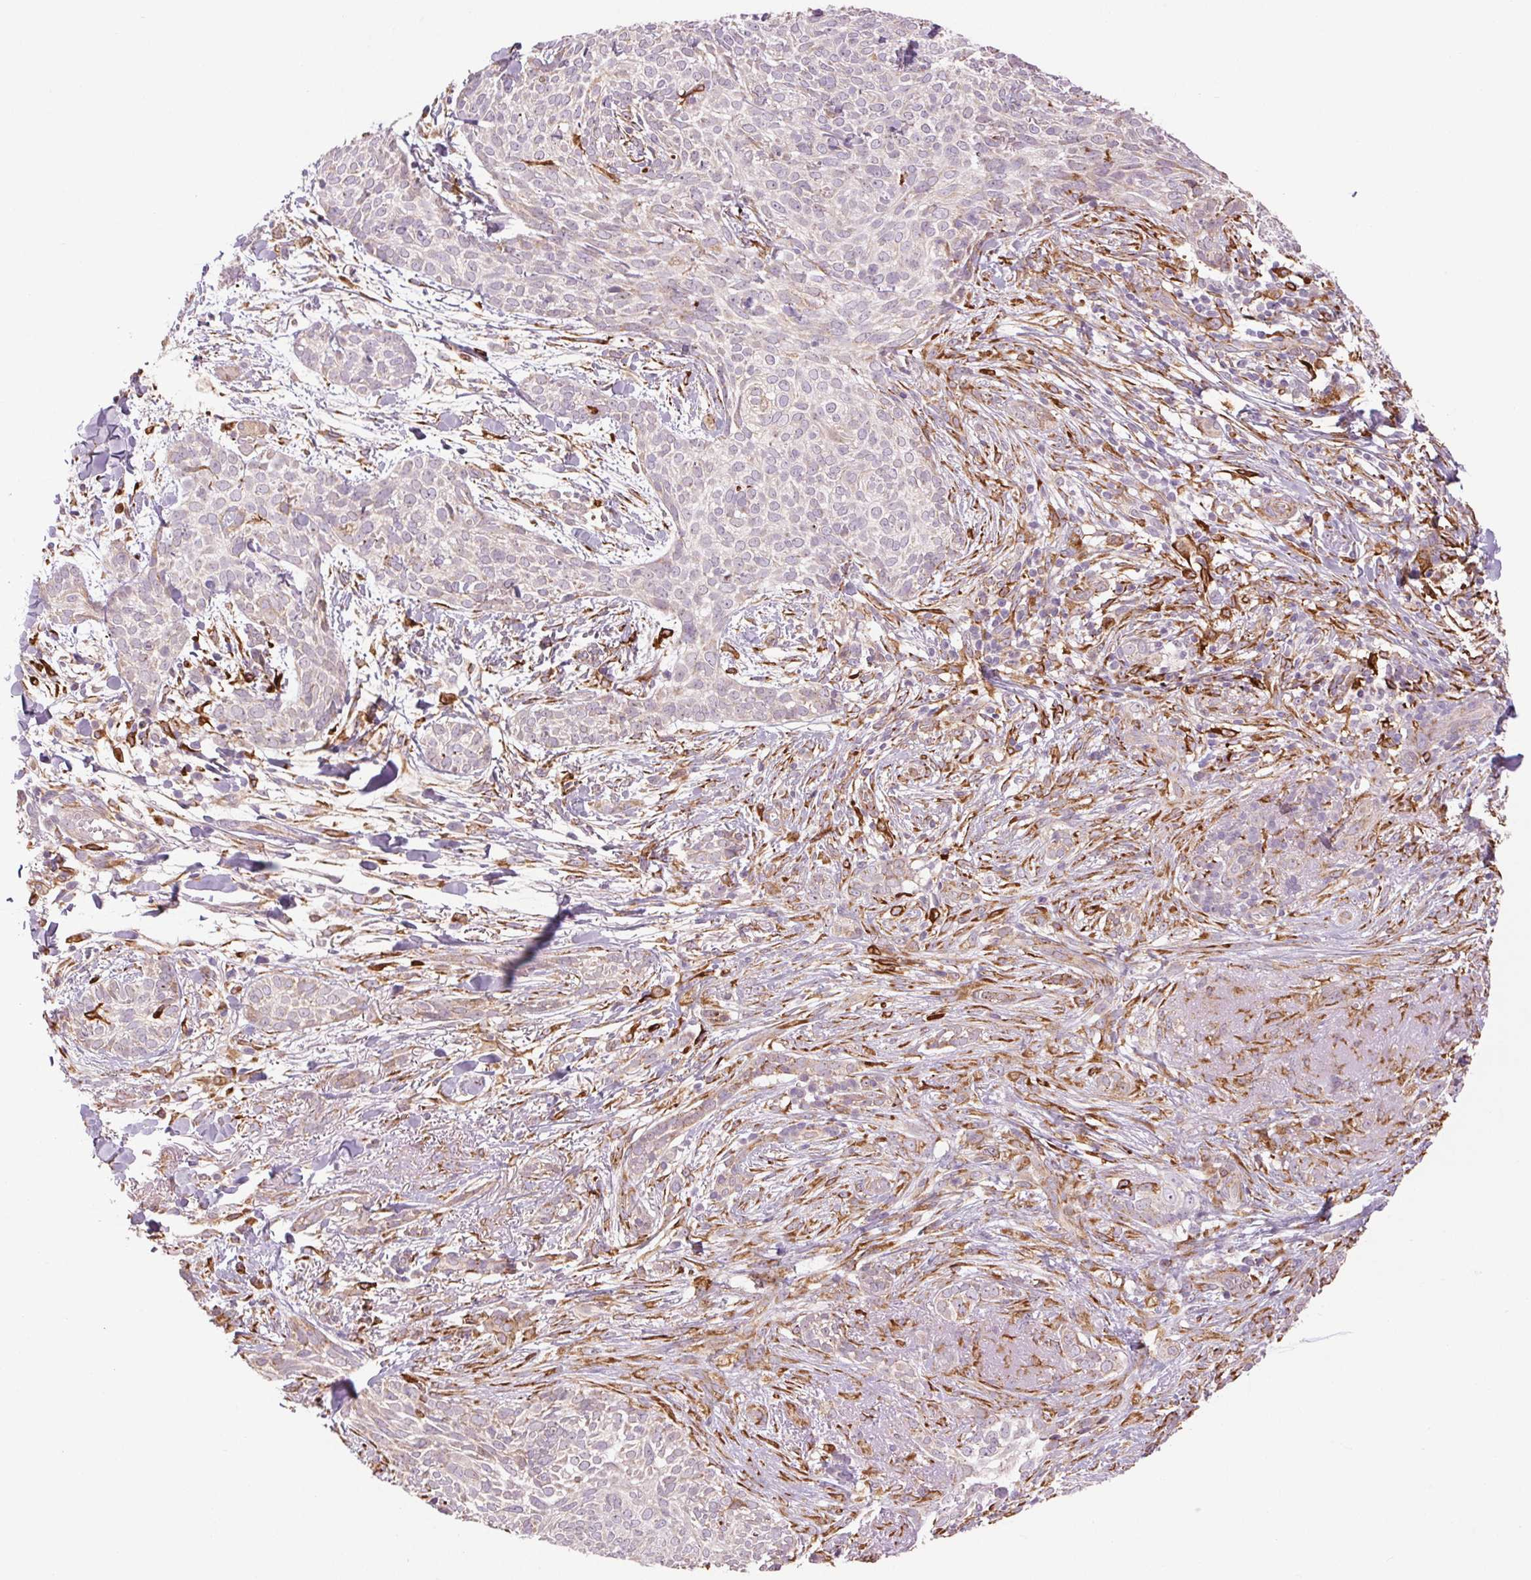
{"staining": {"intensity": "negative", "quantity": "none", "location": "none"}, "tissue": "skin cancer", "cell_type": "Tumor cells", "image_type": "cancer", "snomed": [{"axis": "morphology", "description": "Basal cell carcinoma"}, {"axis": "topography", "description": "Skin"}, {"axis": "topography", "description": "Skin of face"}], "caption": "Immunohistochemical staining of skin cancer demonstrates no significant staining in tumor cells. (IHC, brightfield microscopy, high magnification).", "gene": "METTL17", "patient": {"sex": "female", "age": 90}}